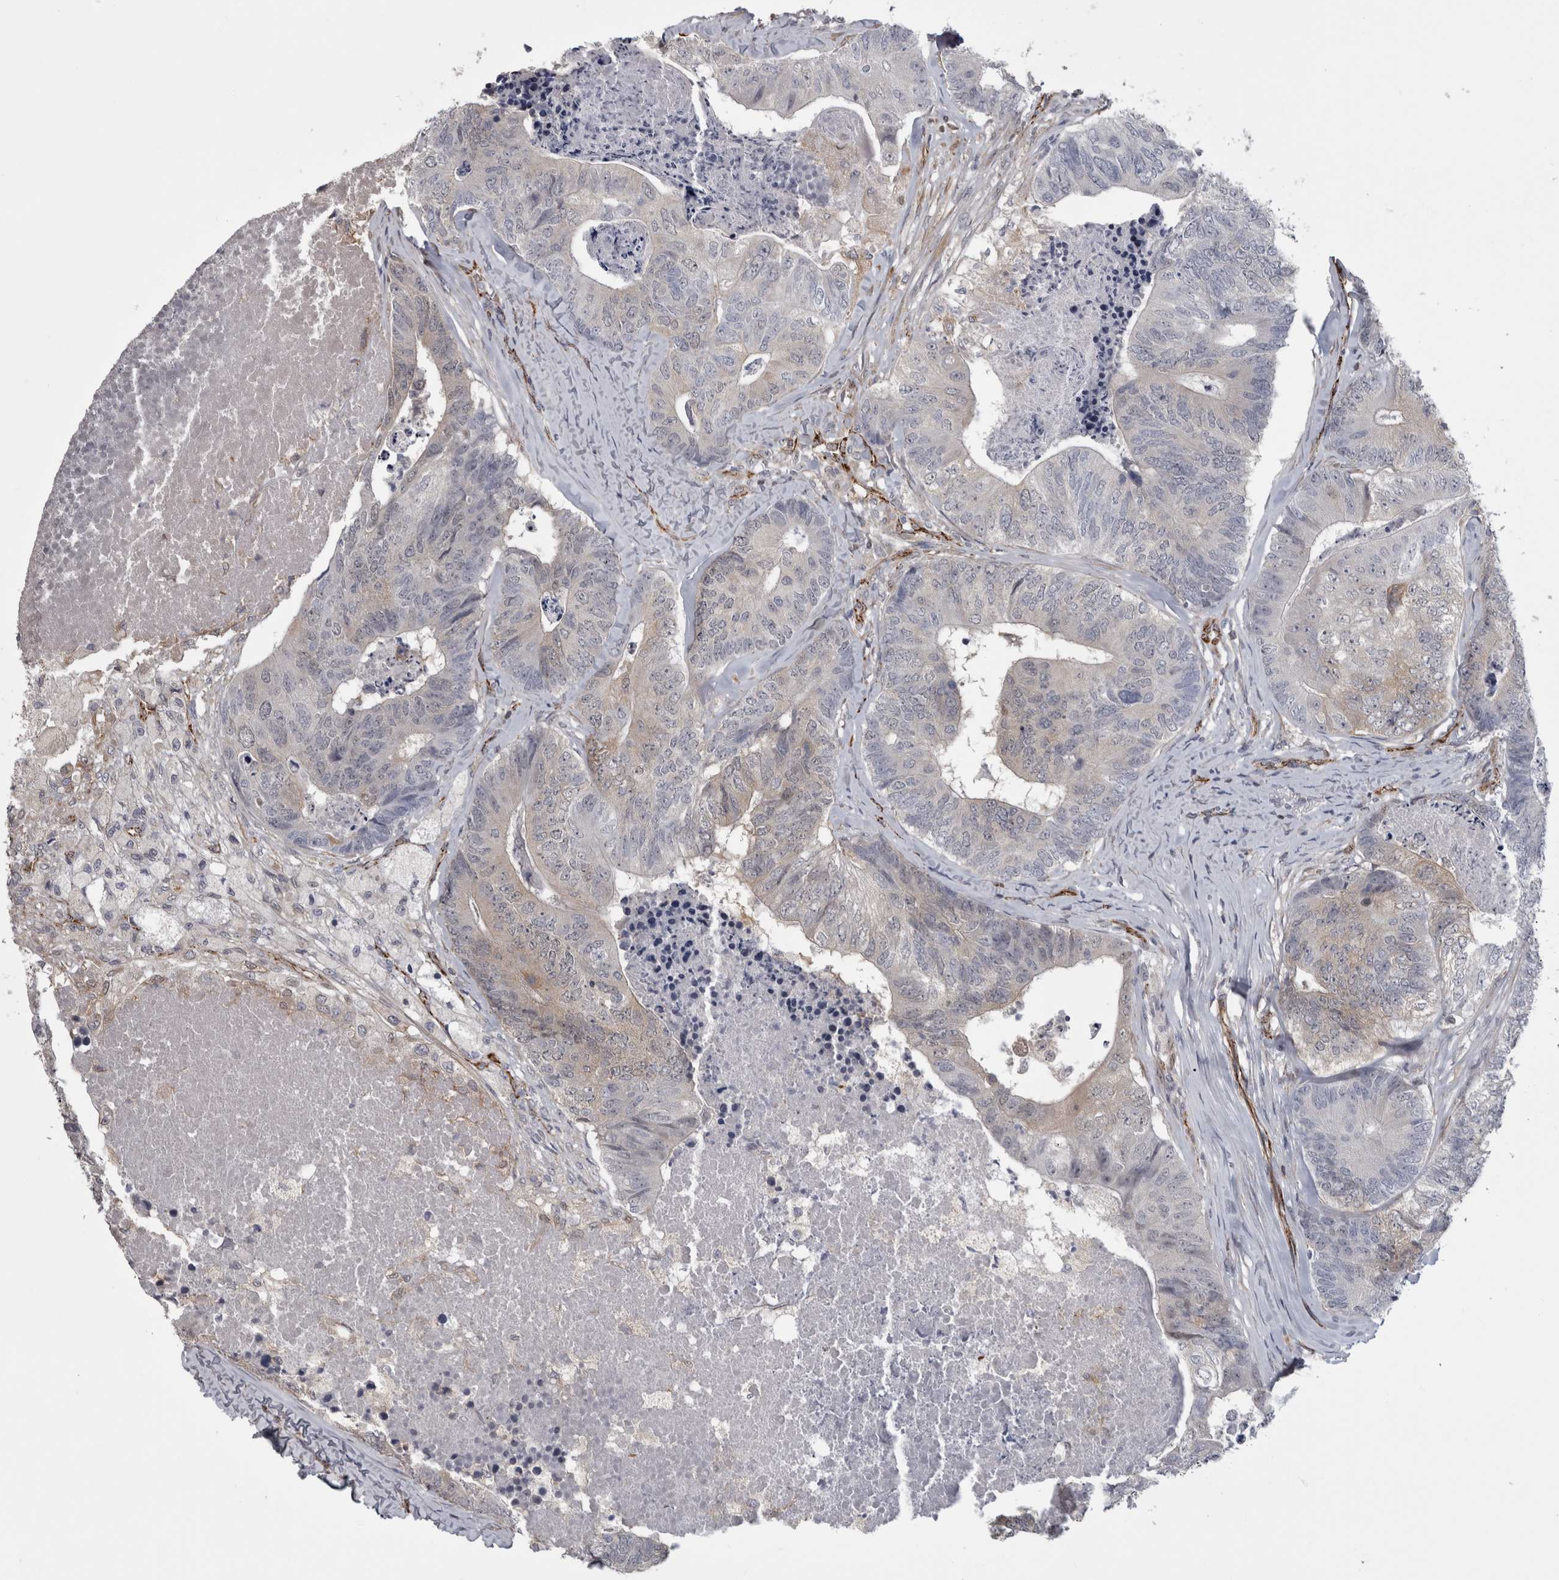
{"staining": {"intensity": "weak", "quantity": "<25%", "location": "cytoplasmic/membranous"}, "tissue": "colorectal cancer", "cell_type": "Tumor cells", "image_type": "cancer", "snomed": [{"axis": "morphology", "description": "Adenocarcinoma, NOS"}, {"axis": "topography", "description": "Colon"}], "caption": "This is an immunohistochemistry micrograph of human colorectal cancer (adenocarcinoma). There is no positivity in tumor cells.", "gene": "ACOT7", "patient": {"sex": "female", "age": 67}}